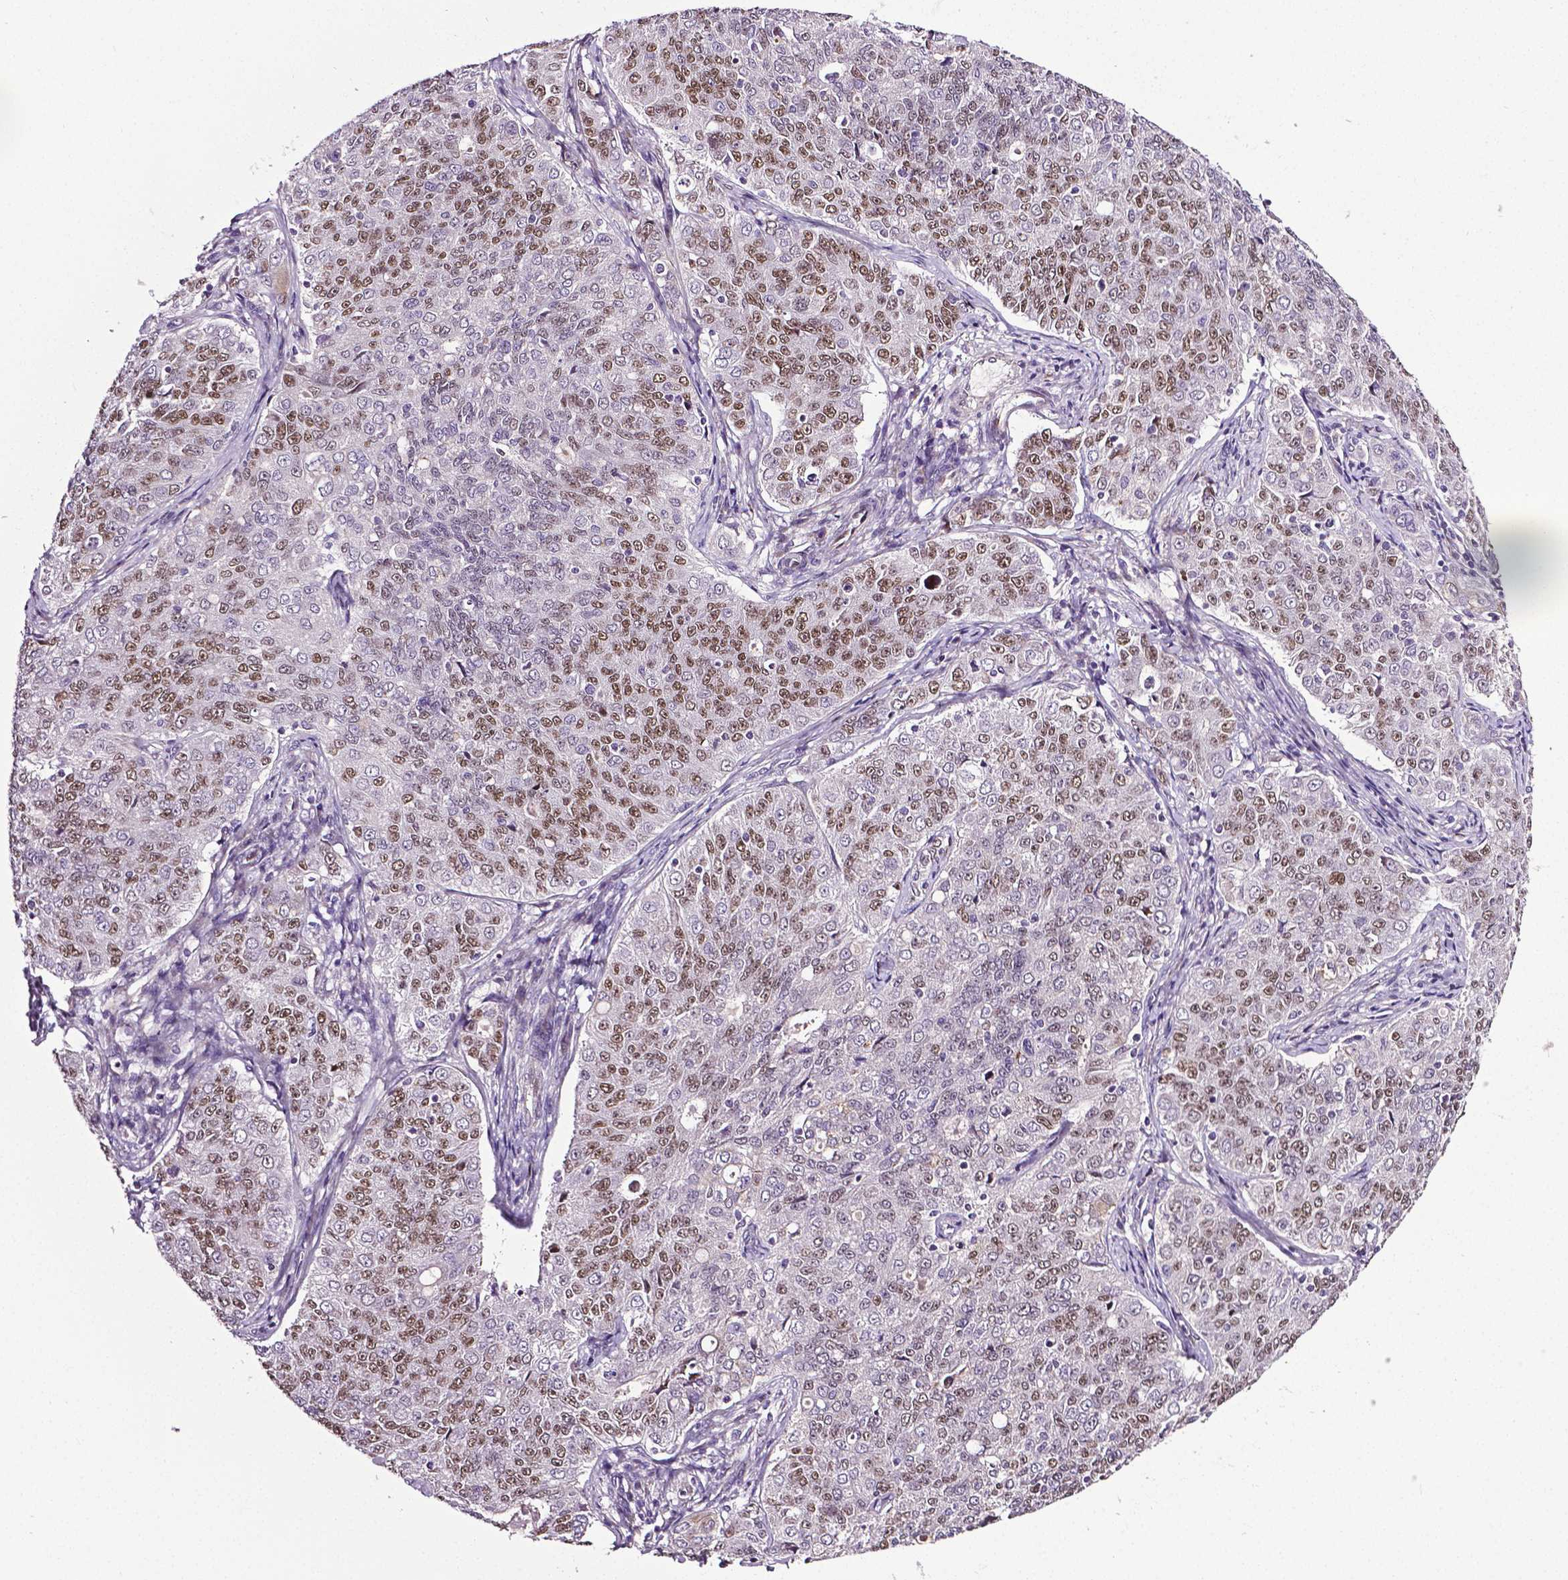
{"staining": {"intensity": "moderate", "quantity": "25%-75%", "location": "nuclear"}, "tissue": "endometrial cancer", "cell_type": "Tumor cells", "image_type": "cancer", "snomed": [{"axis": "morphology", "description": "Adenocarcinoma, NOS"}, {"axis": "topography", "description": "Endometrium"}], "caption": "Immunohistochemistry (IHC) of human endometrial cancer demonstrates medium levels of moderate nuclear staining in approximately 25%-75% of tumor cells.", "gene": "PTGER3", "patient": {"sex": "female", "age": 43}}